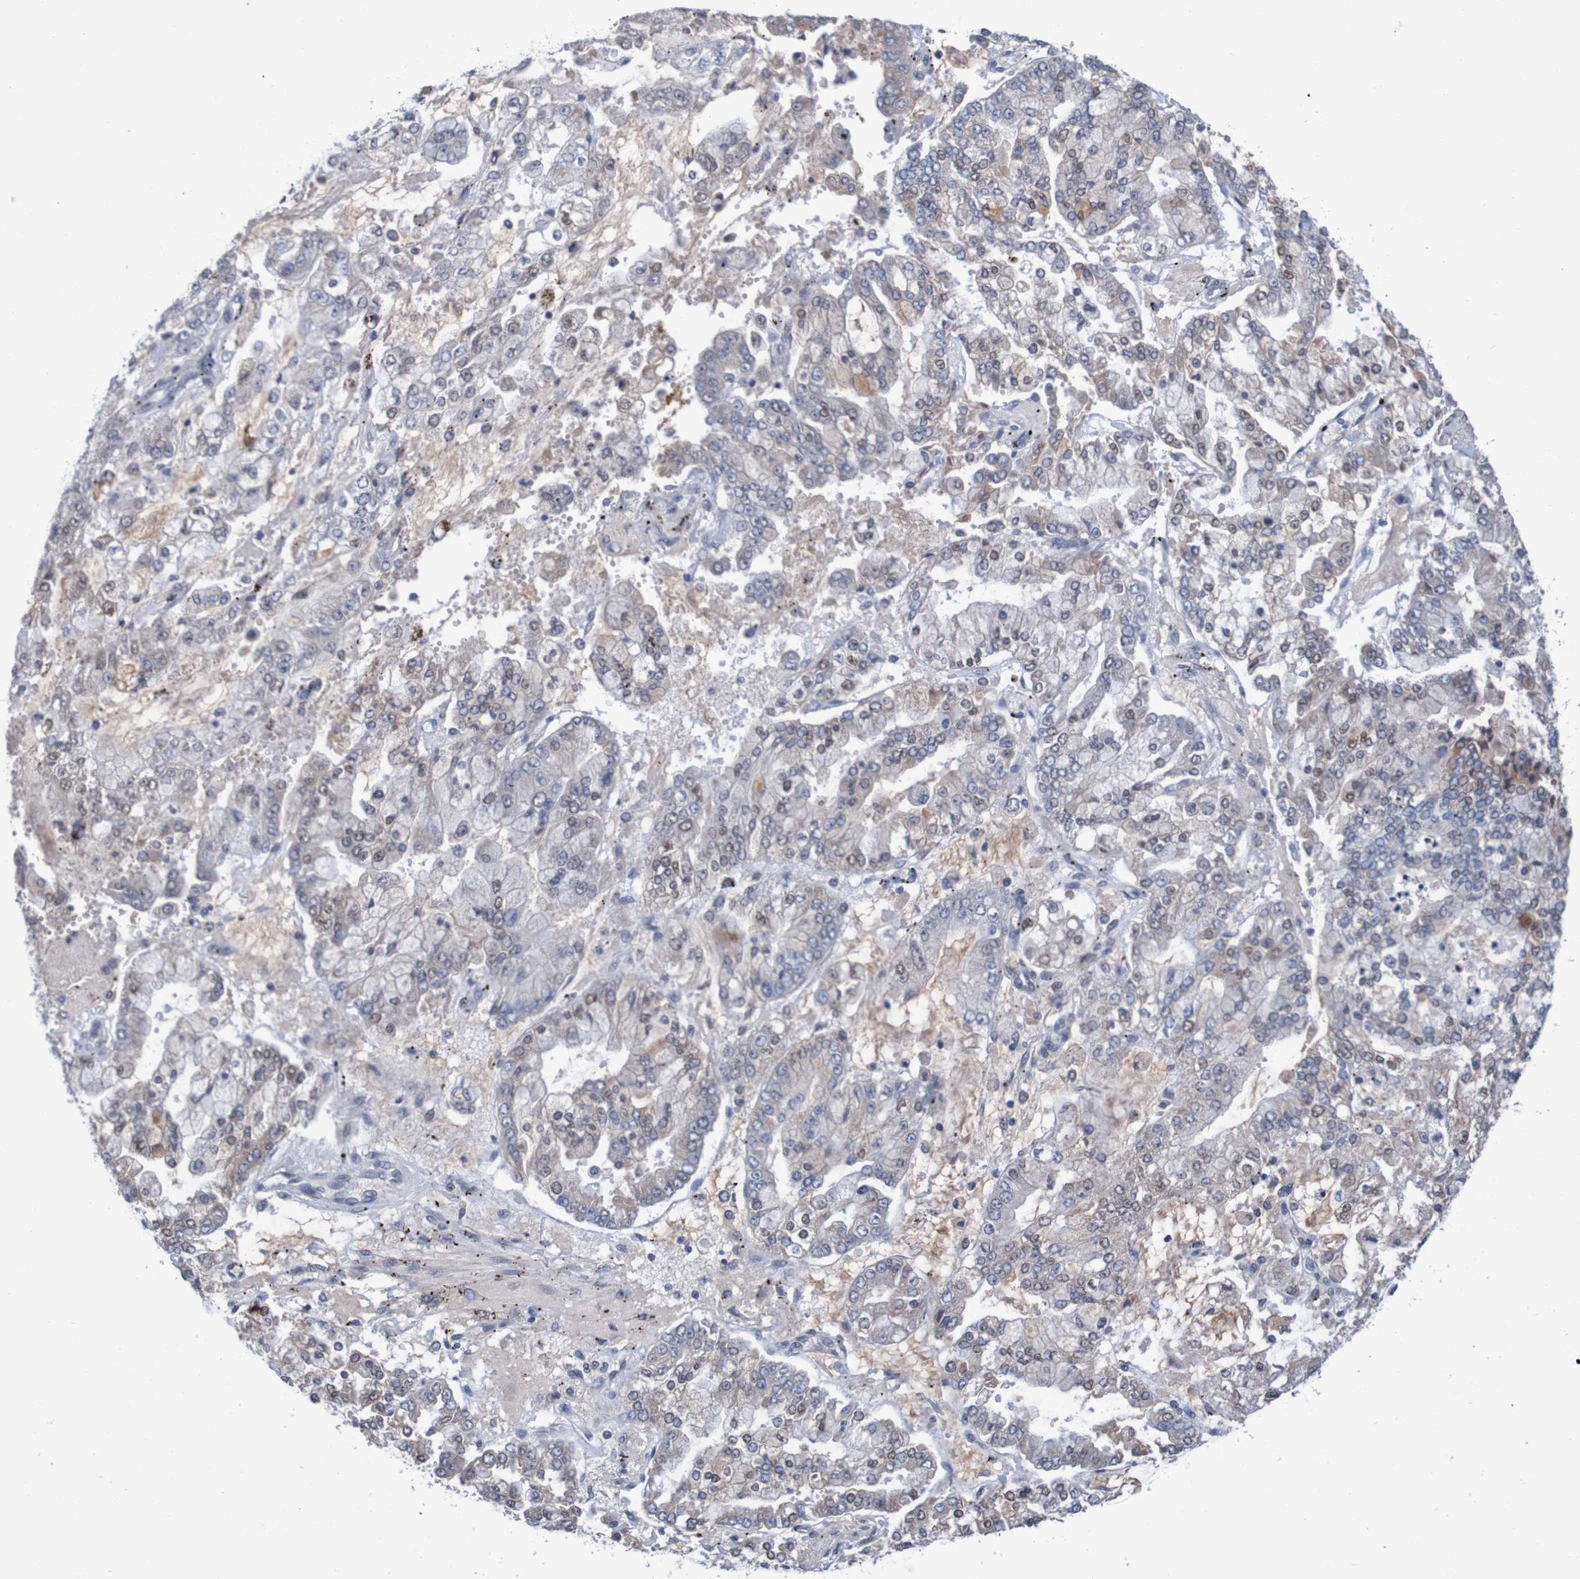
{"staining": {"intensity": "moderate", "quantity": "<25%", "location": "cytoplasmic/membranous"}, "tissue": "stomach cancer", "cell_type": "Tumor cells", "image_type": "cancer", "snomed": [{"axis": "morphology", "description": "Adenocarcinoma, NOS"}, {"axis": "topography", "description": "Stomach"}], "caption": "Tumor cells display low levels of moderate cytoplasmic/membranous staining in approximately <25% of cells in human stomach cancer (adenocarcinoma). Nuclei are stained in blue.", "gene": "LTA", "patient": {"sex": "male", "age": 76}}